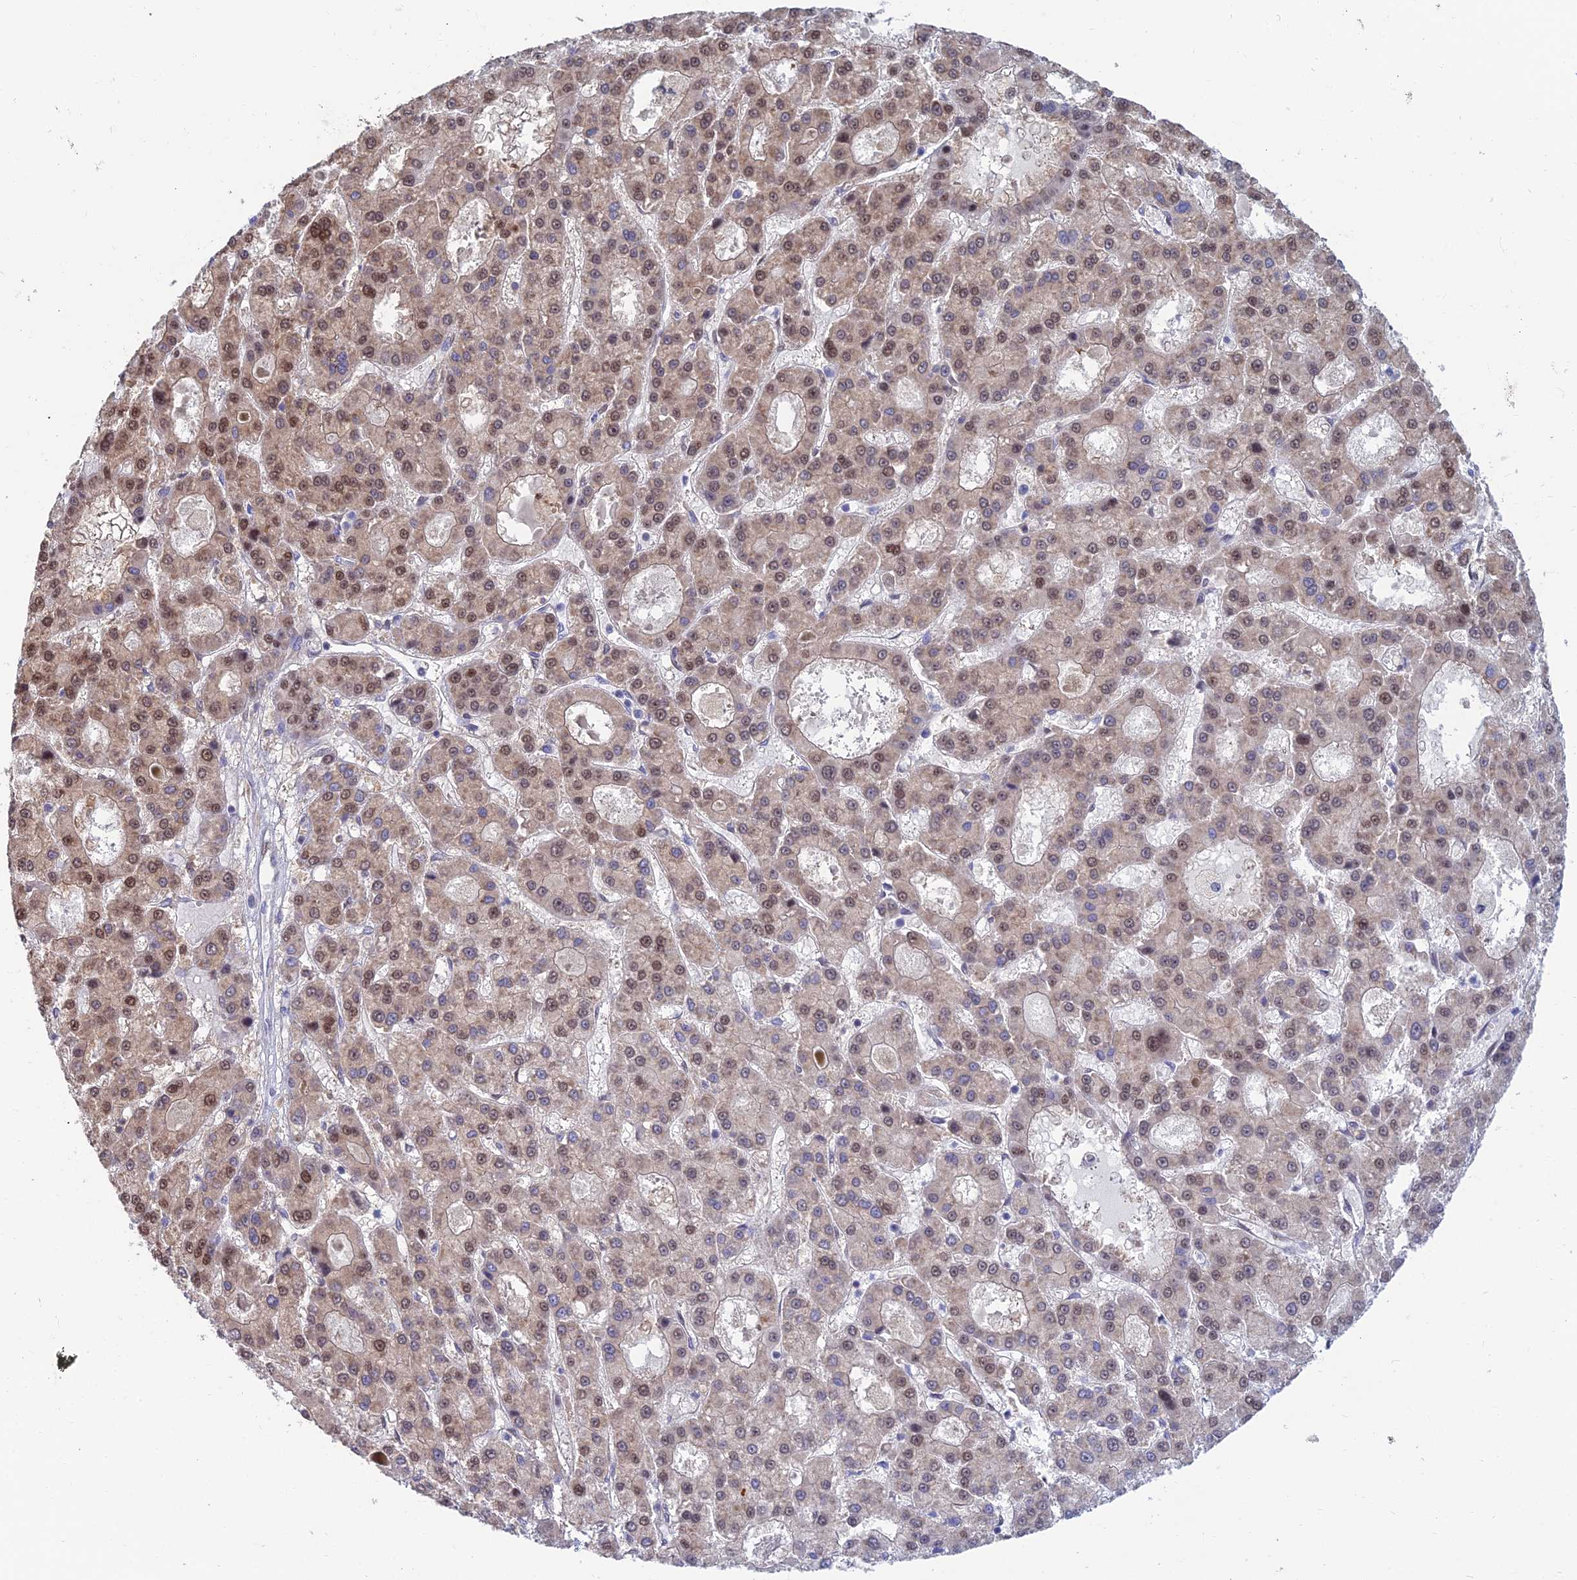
{"staining": {"intensity": "moderate", "quantity": "25%-75%", "location": "nuclear"}, "tissue": "liver cancer", "cell_type": "Tumor cells", "image_type": "cancer", "snomed": [{"axis": "morphology", "description": "Carcinoma, Hepatocellular, NOS"}, {"axis": "topography", "description": "Liver"}], "caption": "Liver cancer stained with IHC displays moderate nuclear positivity in approximately 25%-75% of tumor cells.", "gene": "DNPEP", "patient": {"sex": "male", "age": 70}}